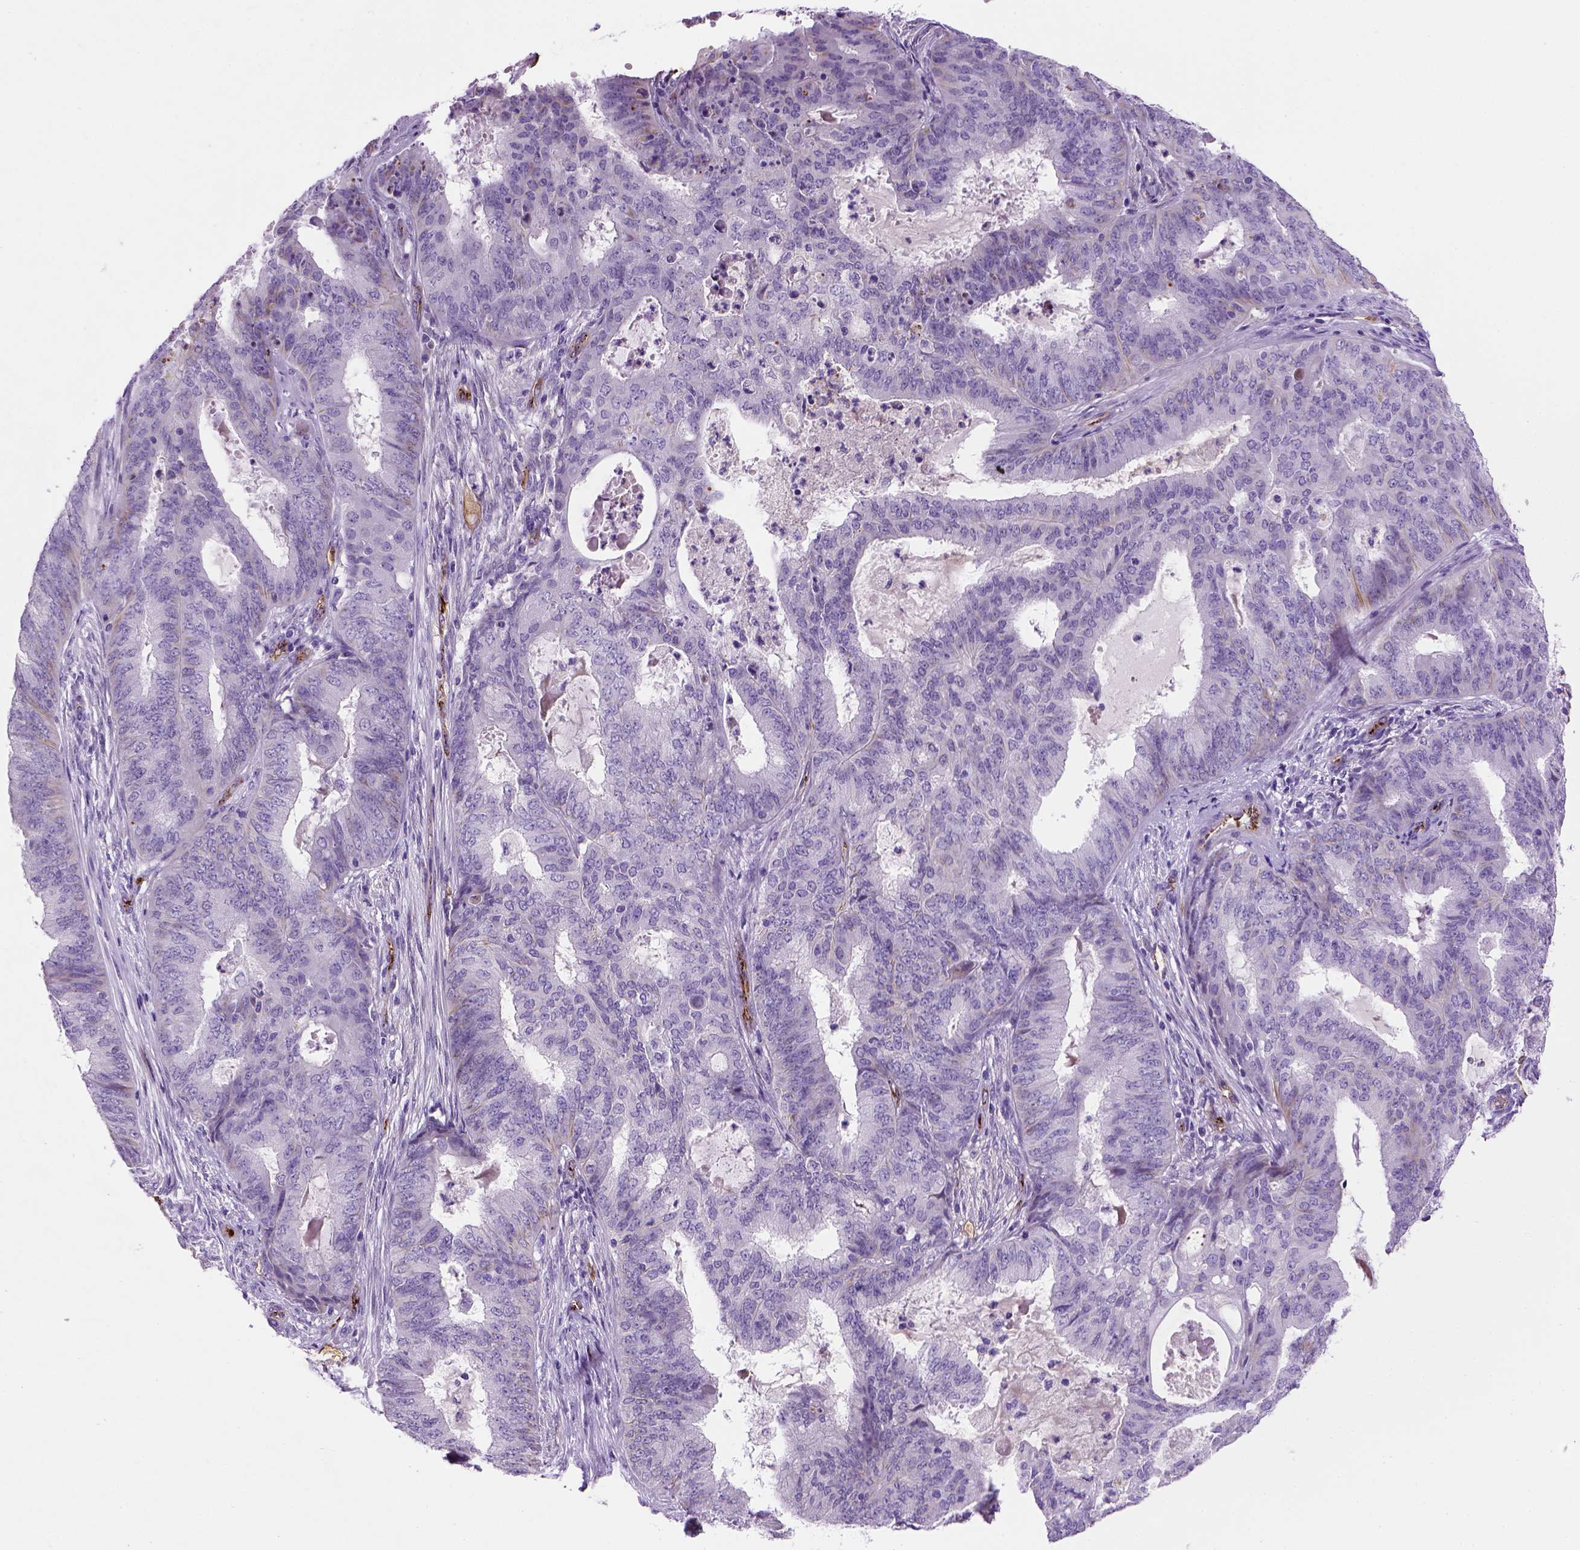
{"staining": {"intensity": "negative", "quantity": "none", "location": "none"}, "tissue": "endometrial cancer", "cell_type": "Tumor cells", "image_type": "cancer", "snomed": [{"axis": "morphology", "description": "Adenocarcinoma, NOS"}, {"axis": "topography", "description": "Endometrium"}], "caption": "Tumor cells show no significant protein staining in adenocarcinoma (endometrial).", "gene": "VWF", "patient": {"sex": "female", "age": 62}}